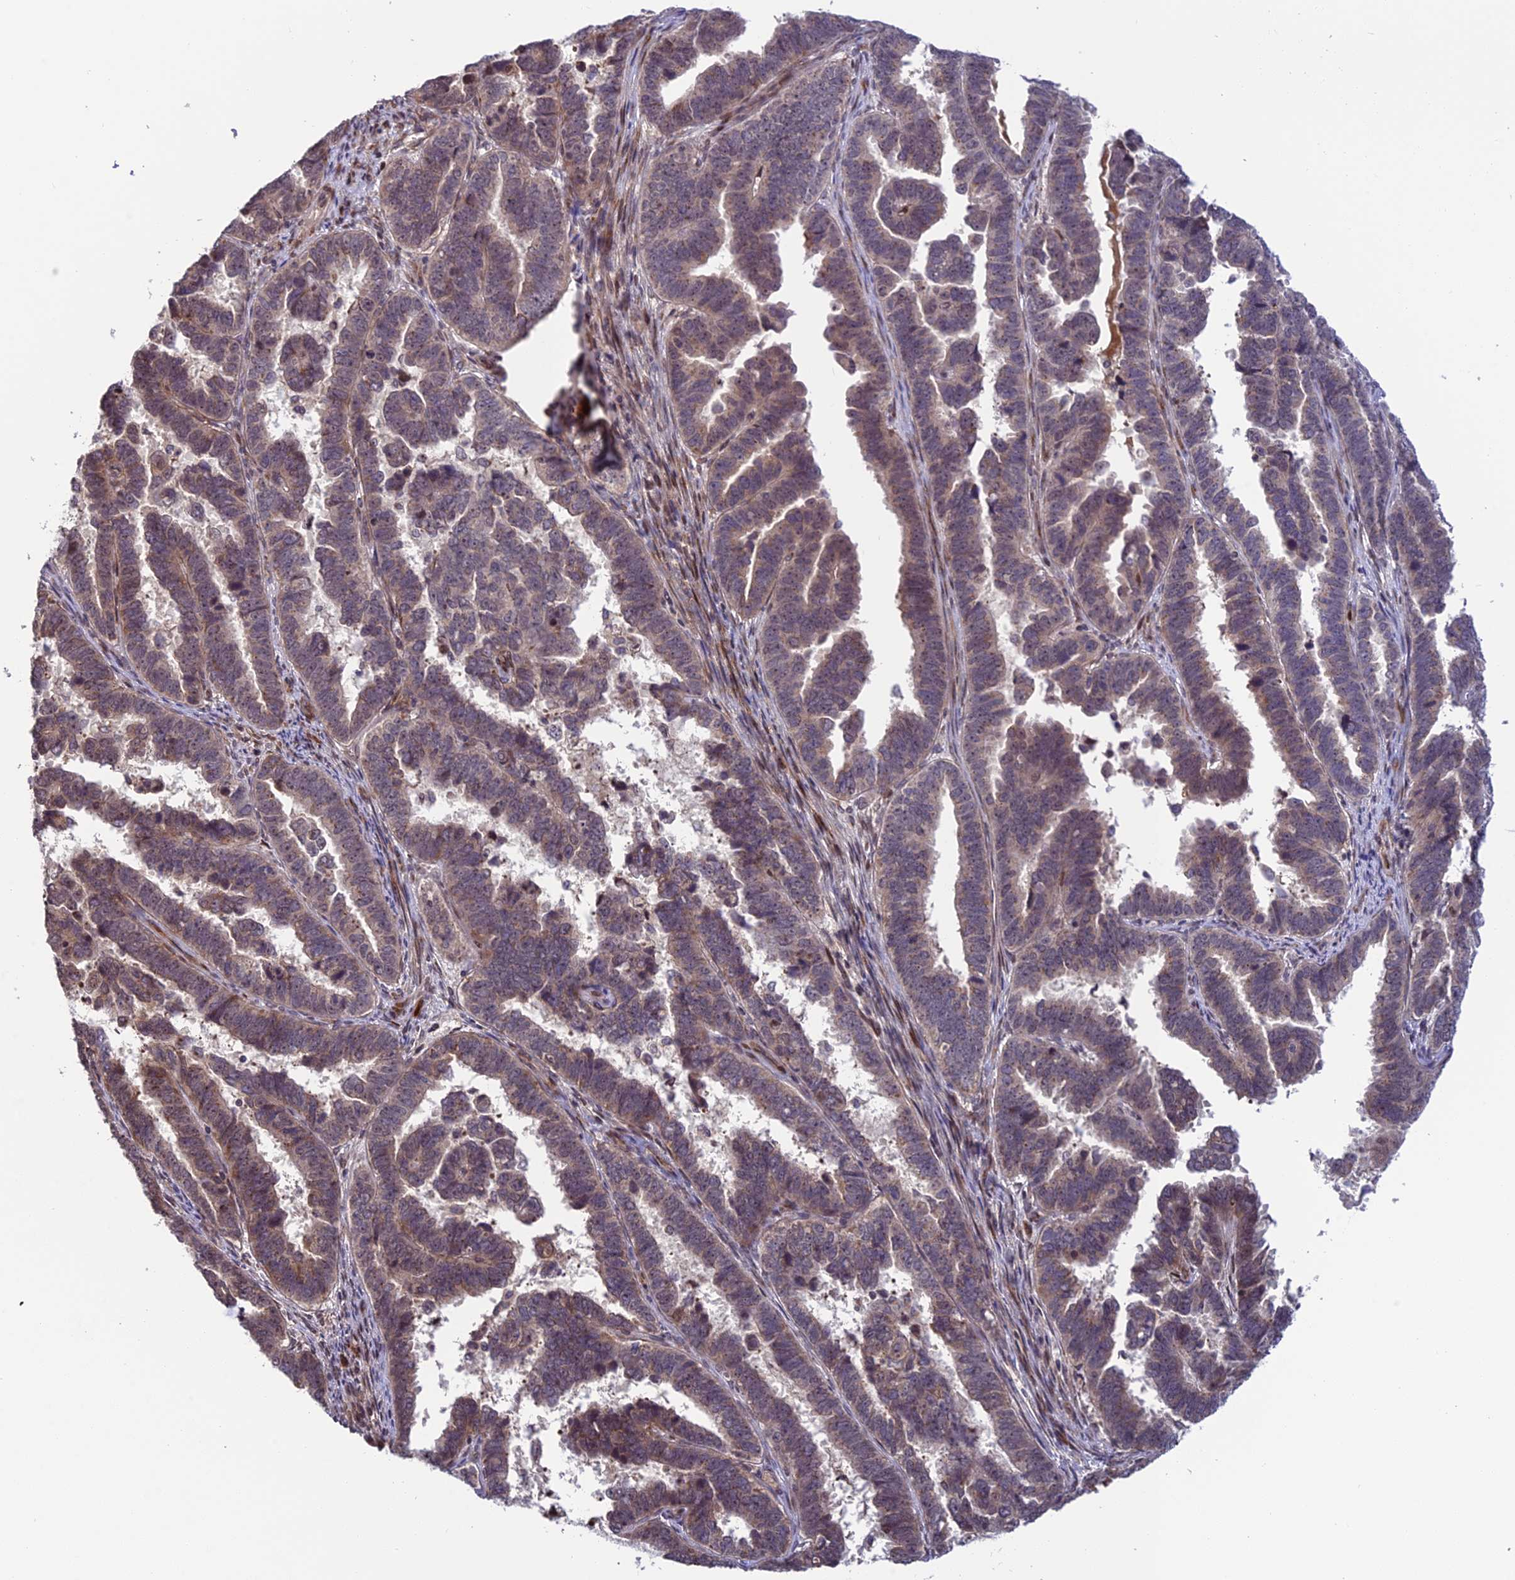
{"staining": {"intensity": "weak", "quantity": "25%-75%", "location": "cytoplasmic/membranous,nuclear"}, "tissue": "endometrial cancer", "cell_type": "Tumor cells", "image_type": "cancer", "snomed": [{"axis": "morphology", "description": "Adenocarcinoma, NOS"}, {"axis": "topography", "description": "Endometrium"}], "caption": "The histopathology image exhibits immunohistochemical staining of endometrial cancer. There is weak cytoplasmic/membranous and nuclear expression is identified in about 25%-75% of tumor cells.", "gene": "SMIM7", "patient": {"sex": "female", "age": 75}}